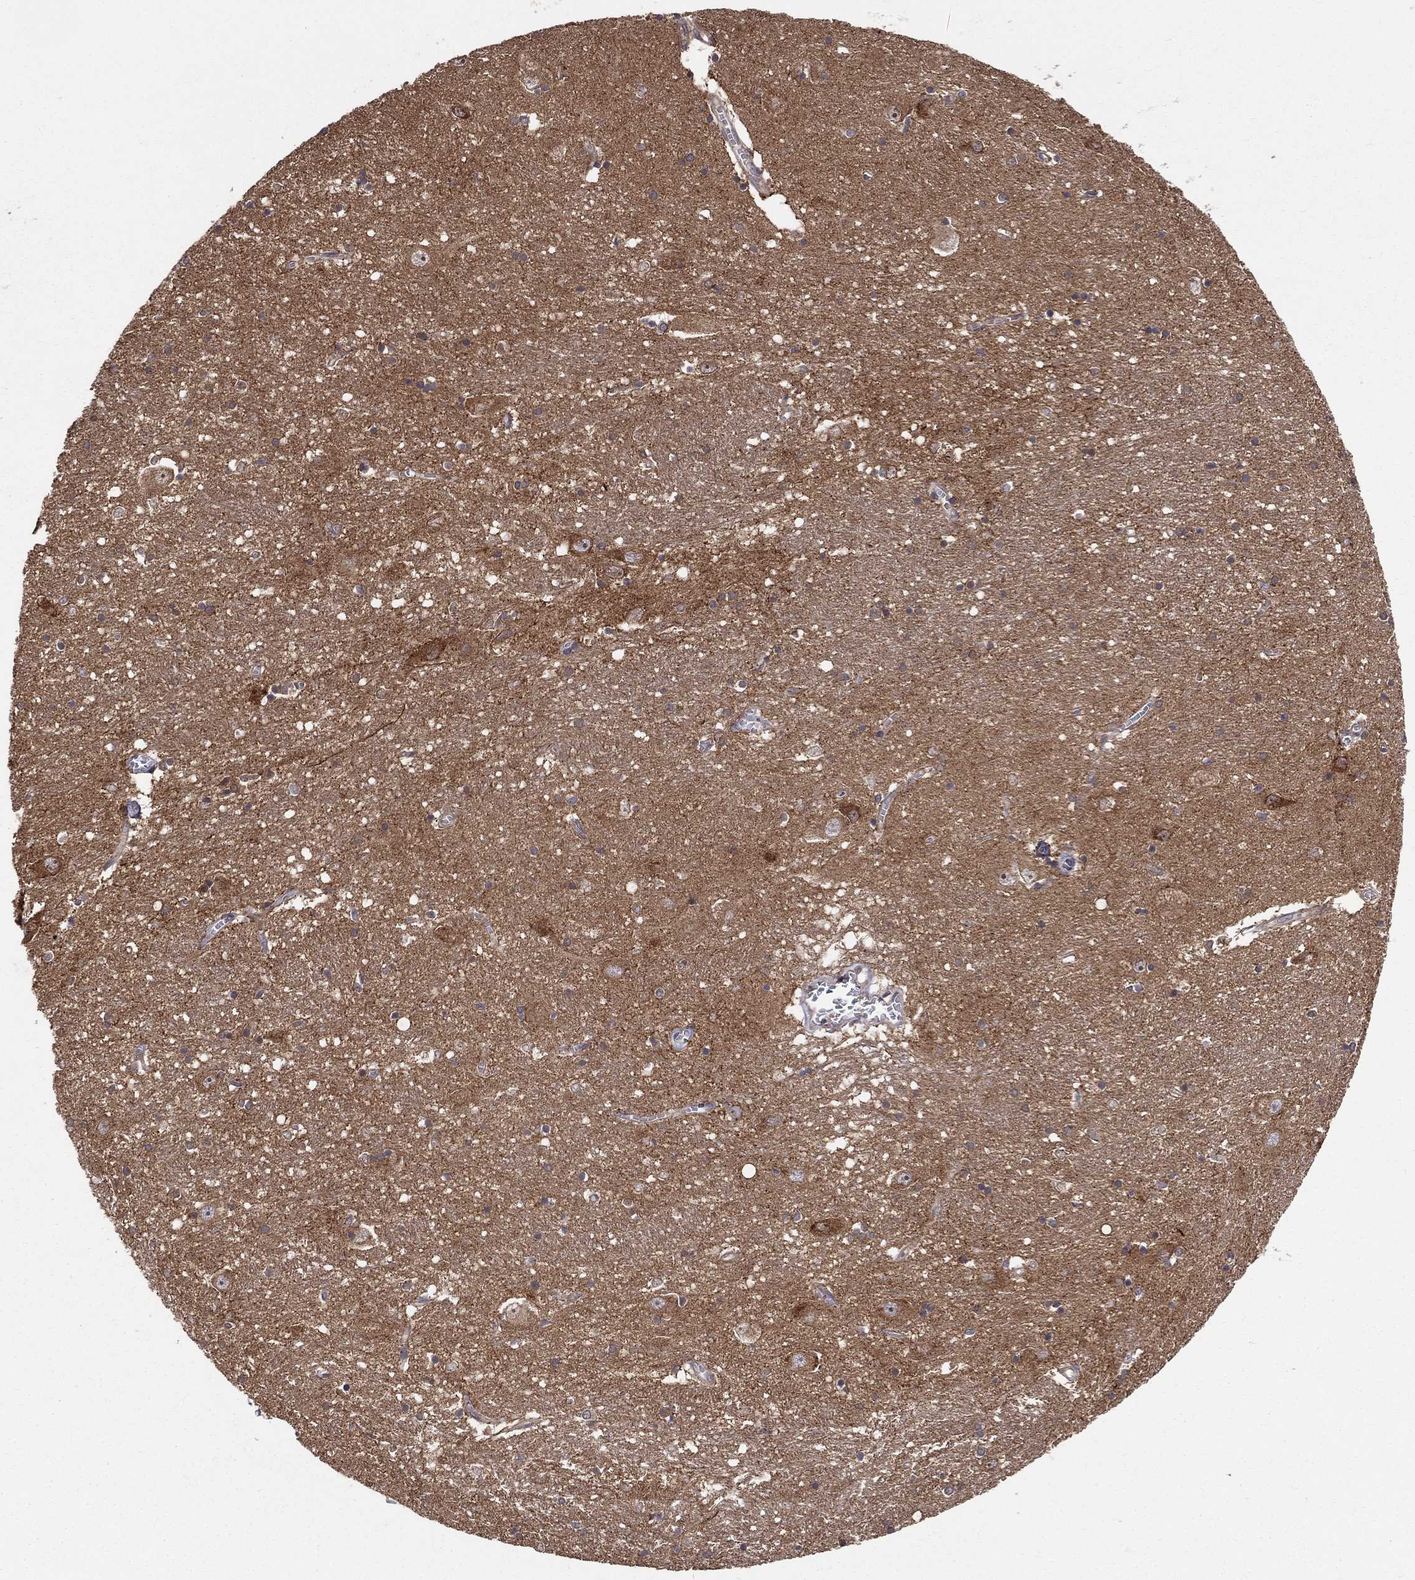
{"staining": {"intensity": "negative", "quantity": "none", "location": "none"}, "tissue": "caudate", "cell_type": "Glial cells", "image_type": "normal", "snomed": [{"axis": "morphology", "description": "Normal tissue, NOS"}, {"axis": "topography", "description": "Lateral ventricle wall"}], "caption": "Immunohistochemistry (IHC) histopathology image of normal caudate: caudate stained with DAB (3,3'-diaminobenzidine) exhibits no significant protein staining in glial cells. The staining is performed using DAB (3,3'-diaminobenzidine) brown chromogen with nuclei counter-stained in using hematoxylin.", "gene": "BMERB1", "patient": {"sex": "male", "age": 54}}